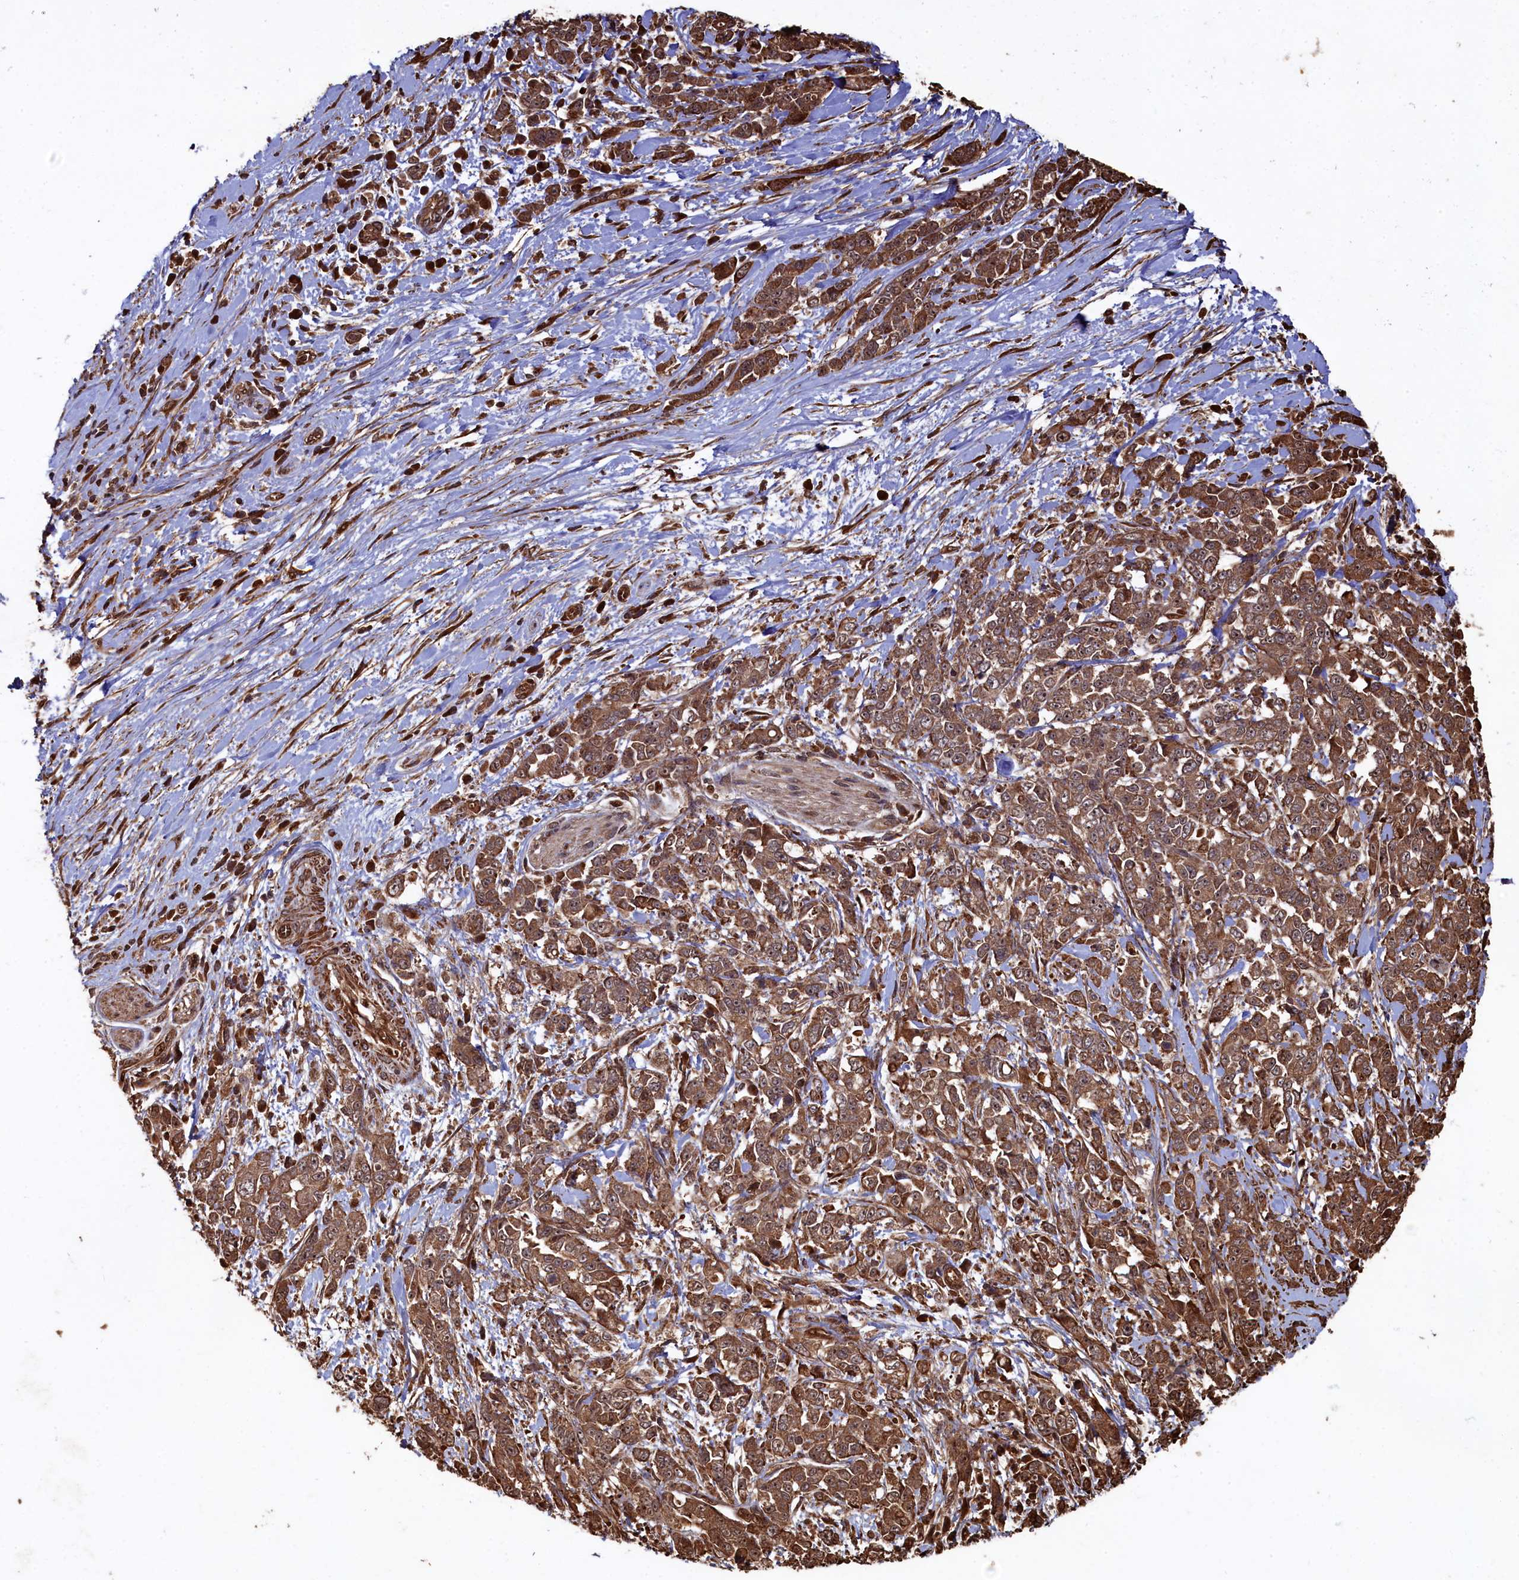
{"staining": {"intensity": "moderate", "quantity": ">75%", "location": "cytoplasmic/membranous"}, "tissue": "pancreatic cancer", "cell_type": "Tumor cells", "image_type": "cancer", "snomed": [{"axis": "morphology", "description": "Normal tissue, NOS"}, {"axis": "morphology", "description": "Adenocarcinoma, NOS"}, {"axis": "topography", "description": "Pancreas"}], "caption": "This is a photomicrograph of immunohistochemistry (IHC) staining of pancreatic adenocarcinoma, which shows moderate positivity in the cytoplasmic/membranous of tumor cells.", "gene": "PIGN", "patient": {"sex": "female", "age": 64}}